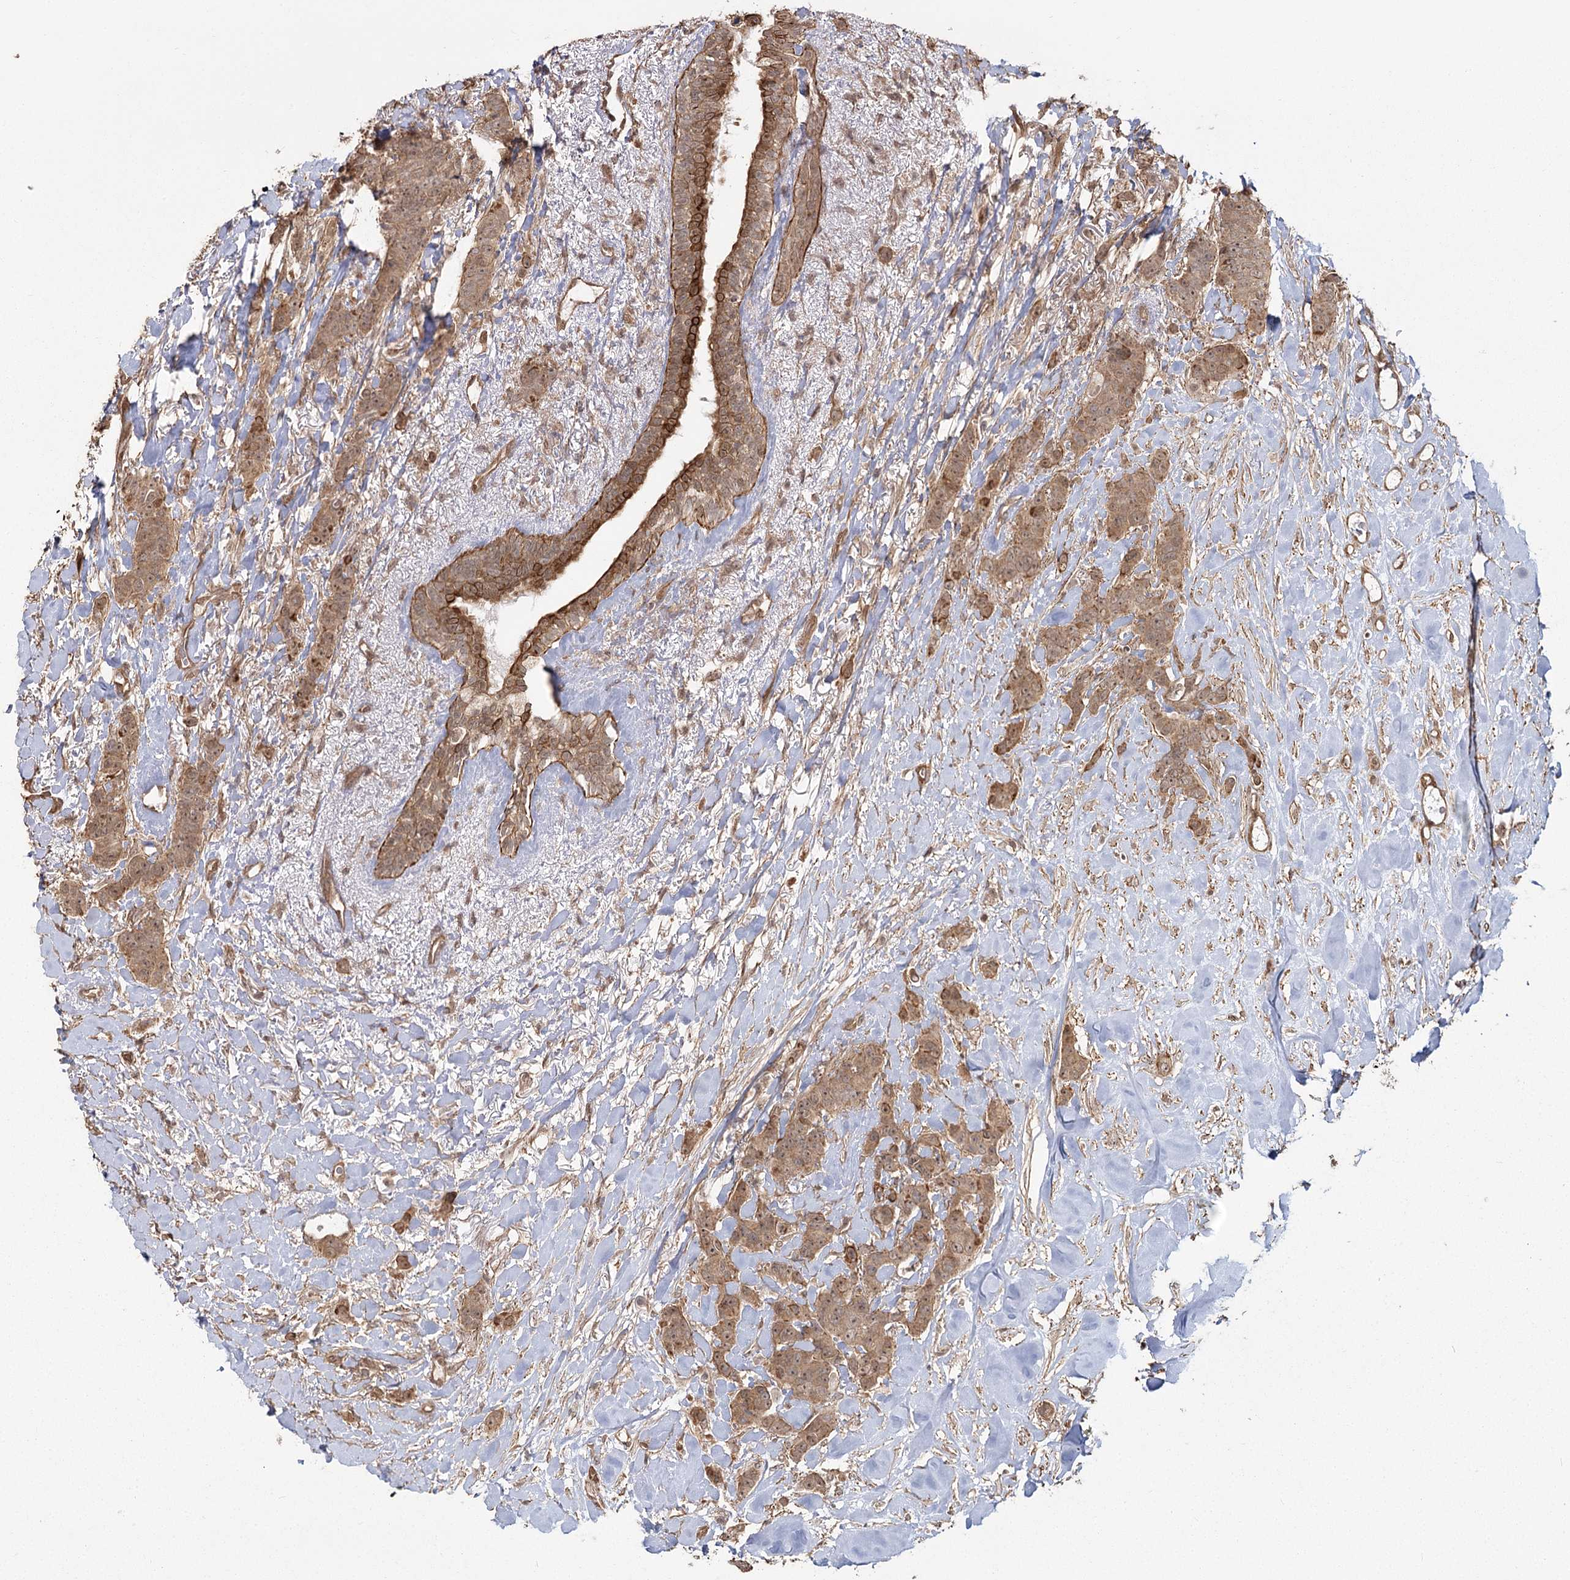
{"staining": {"intensity": "moderate", "quantity": ">75%", "location": "cytoplasmic/membranous,nuclear"}, "tissue": "breast cancer", "cell_type": "Tumor cells", "image_type": "cancer", "snomed": [{"axis": "morphology", "description": "Duct carcinoma"}, {"axis": "topography", "description": "Breast"}], "caption": "High-power microscopy captured an immunohistochemistry photomicrograph of breast cancer, revealing moderate cytoplasmic/membranous and nuclear positivity in approximately >75% of tumor cells.", "gene": "R3HDM2", "patient": {"sex": "female", "age": 40}}